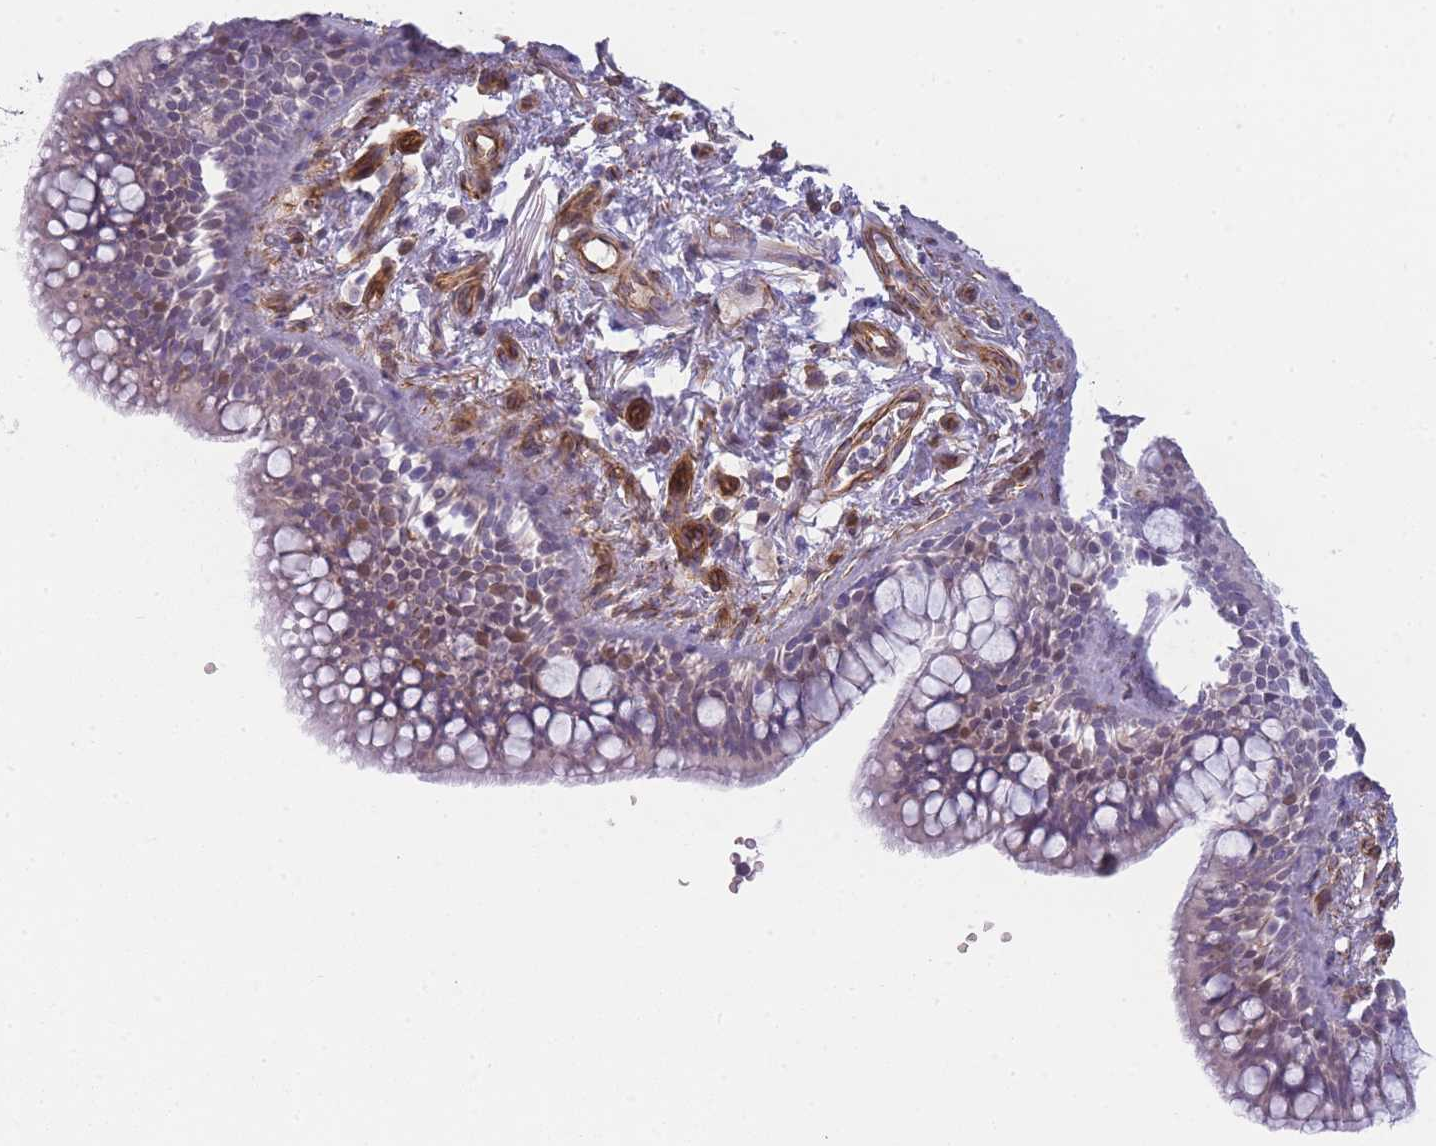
{"staining": {"intensity": "moderate", "quantity": "<25%", "location": "cytoplasmic/membranous"}, "tissue": "bronchus", "cell_type": "Respiratory epithelial cells", "image_type": "normal", "snomed": [{"axis": "morphology", "description": "Normal tissue, NOS"}, {"axis": "morphology", "description": "Neoplasm, uncertain whether benign or malignant"}, {"axis": "topography", "description": "Bronchus"}, {"axis": "topography", "description": "Lung"}], "caption": "Protein analysis of normal bronchus exhibits moderate cytoplasmic/membranous expression in about <25% of respiratory epithelial cells. Ihc stains the protein in brown and the nuclei are stained blue.", "gene": "OR6B2", "patient": {"sex": "male", "age": 55}}